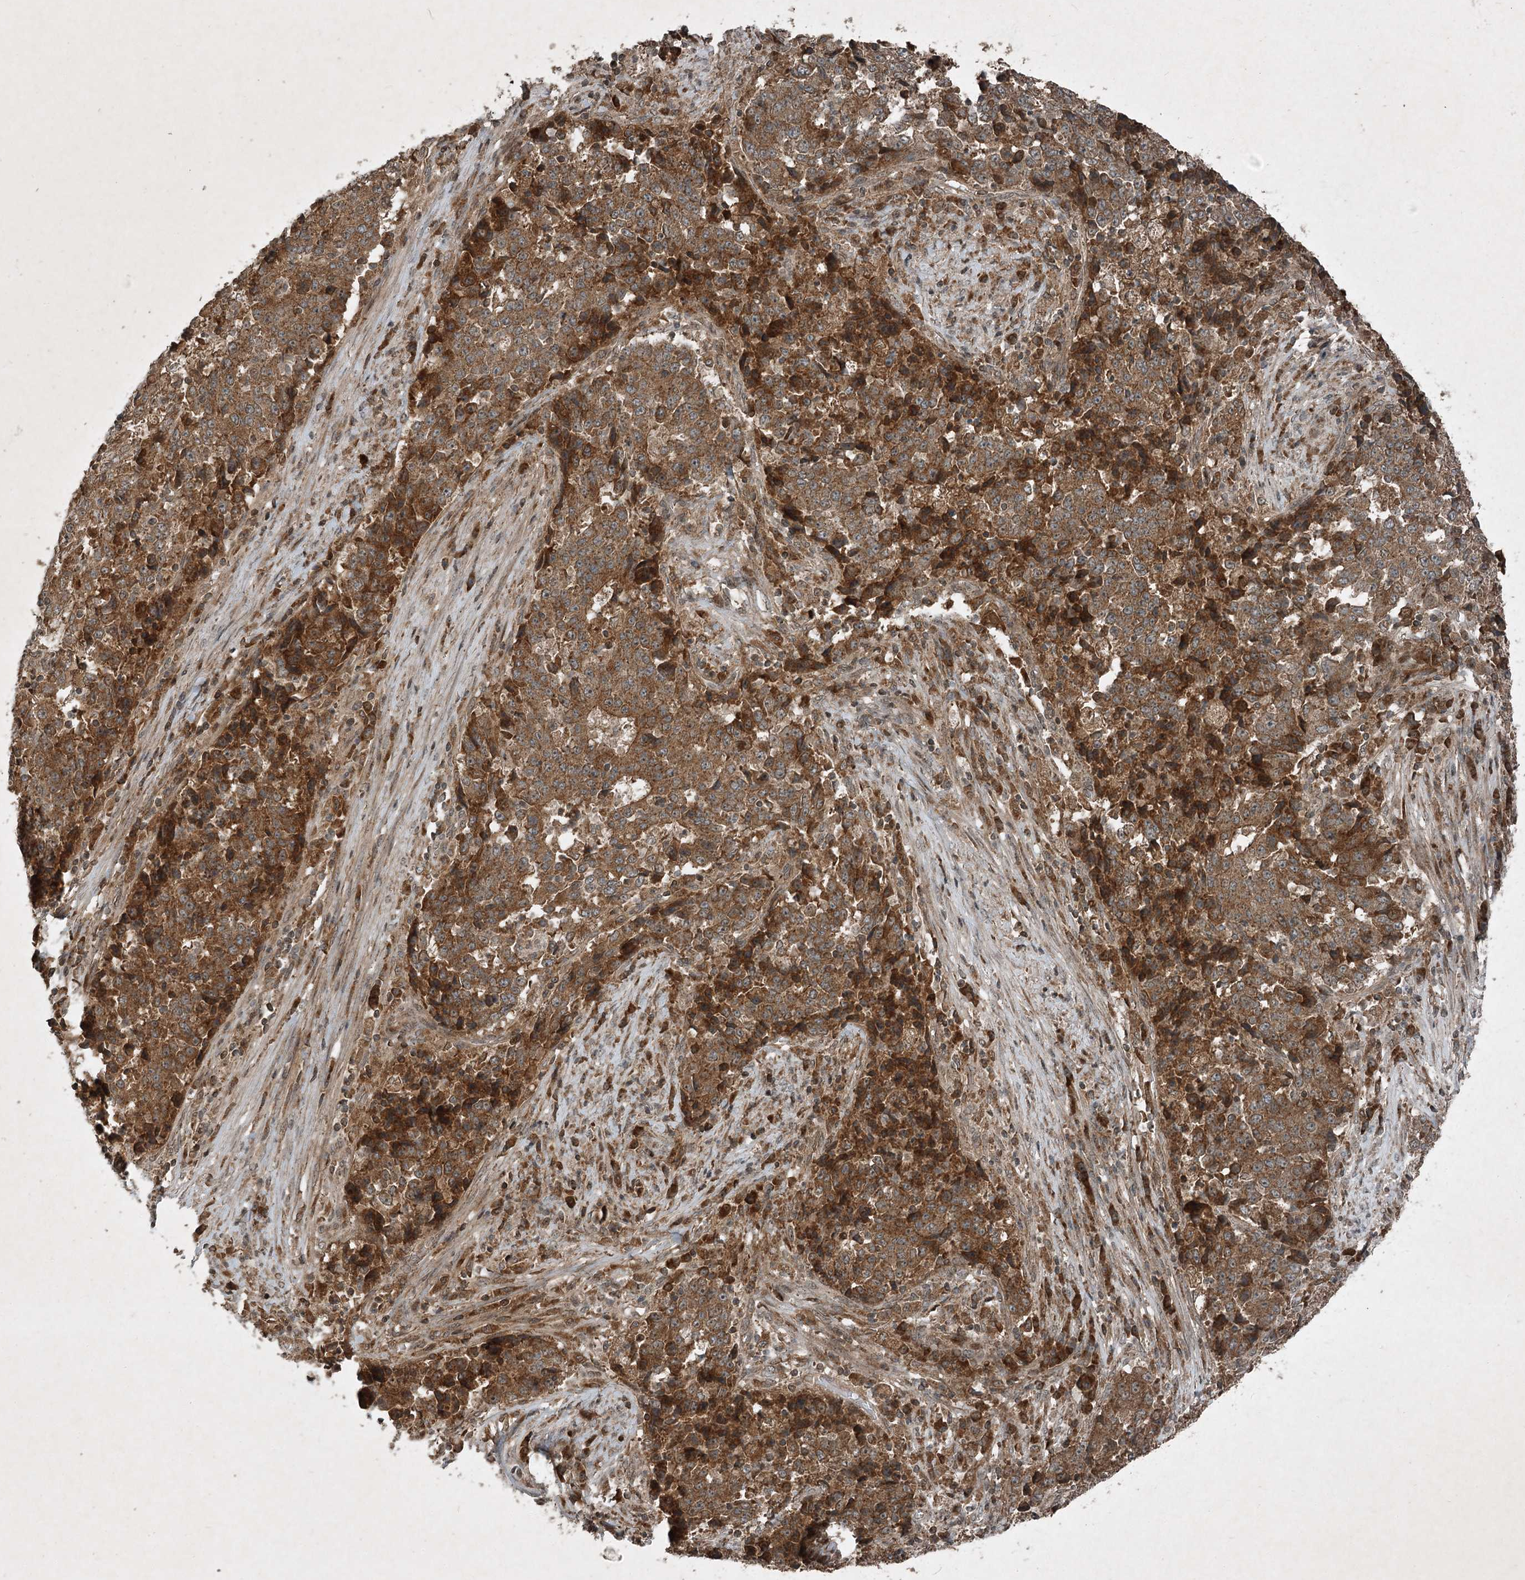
{"staining": {"intensity": "moderate", "quantity": ">75%", "location": "cytoplasmic/membranous"}, "tissue": "stomach cancer", "cell_type": "Tumor cells", "image_type": "cancer", "snomed": [{"axis": "morphology", "description": "Adenocarcinoma, NOS"}, {"axis": "topography", "description": "Stomach"}], "caption": "A high-resolution histopathology image shows IHC staining of stomach cancer (adenocarcinoma), which reveals moderate cytoplasmic/membranous staining in about >75% of tumor cells.", "gene": "UNC93A", "patient": {"sex": "male", "age": 59}}